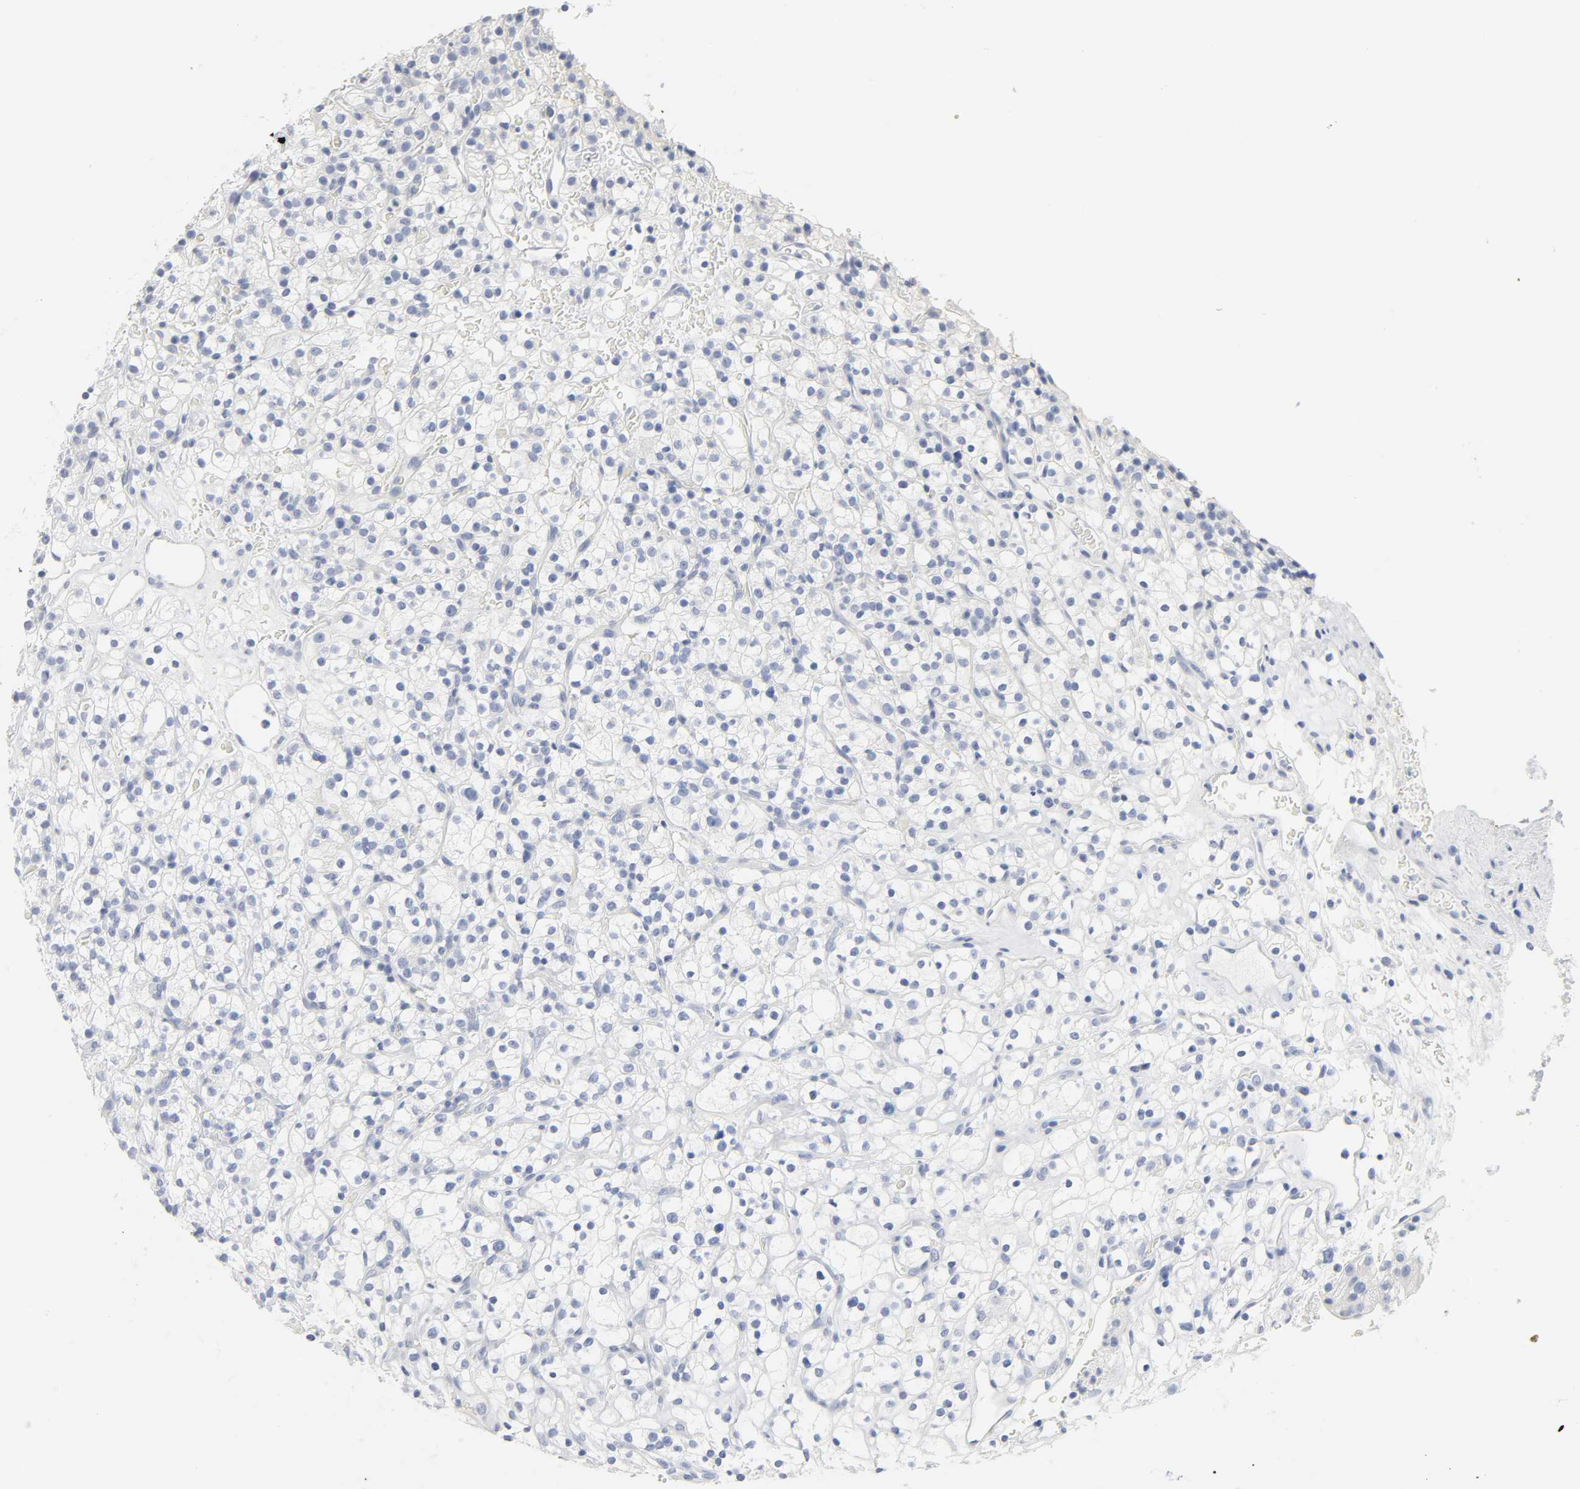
{"staining": {"intensity": "negative", "quantity": "none", "location": "none"}, "tissue": "renal cancer", "cell_type": "Tumor cells", "image_type": "cancer", "snomed": [{"axis": "morphology", "description": "Normal tissue, NOS"}, {"axis": "morphology", "description": "Adenocarcinoma, NOS"}, {"axis": "topography", "description": "Kidney"}], "caption": "Immunohistochemical staining of adenocarcinoma (renal) displays no significant expression in tumor cells.", "gene": "ACP3", "patient": {"sex": "female", "age": 72}}